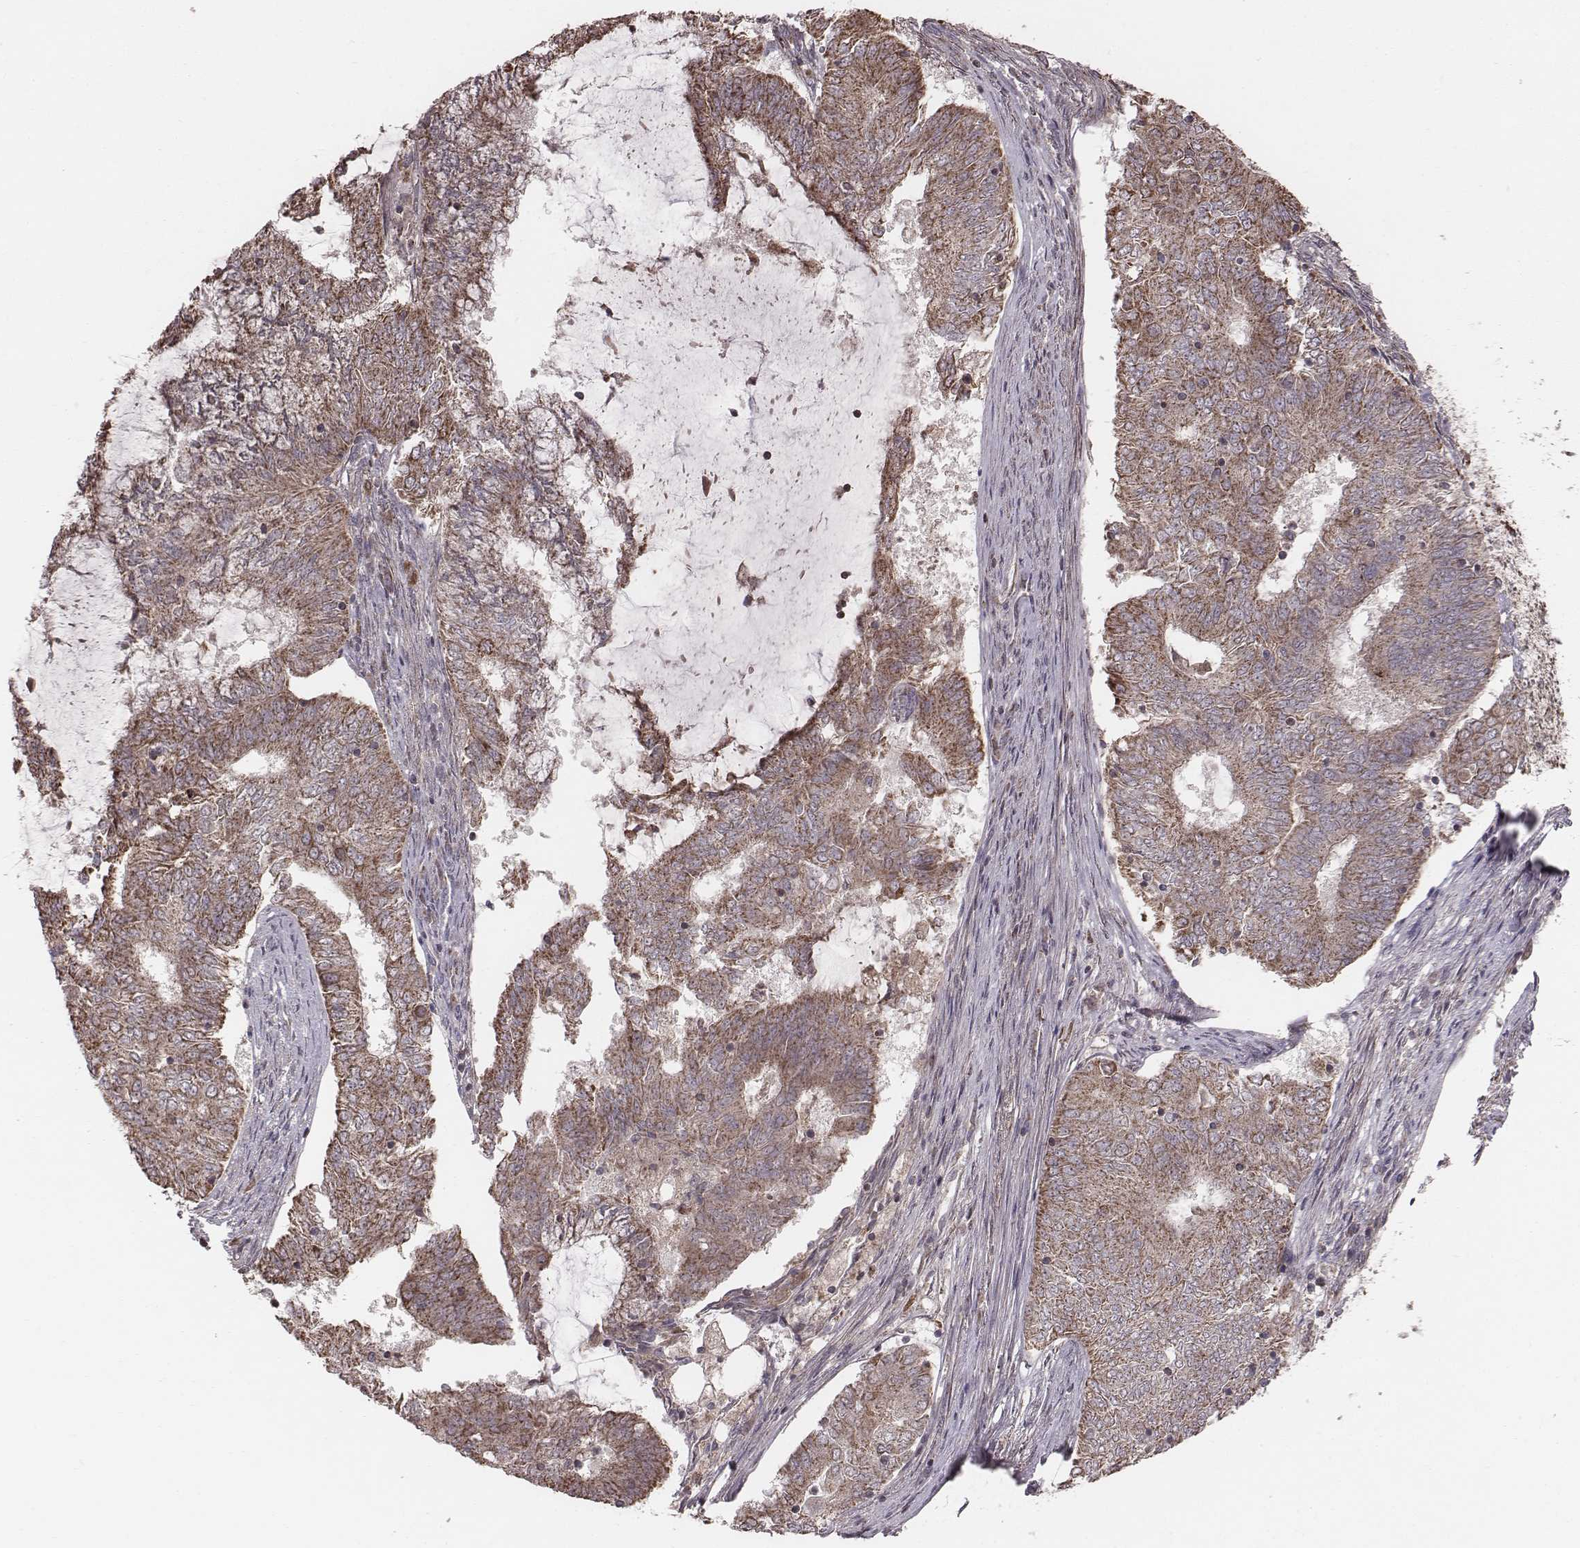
{"staining": {"intensity": "moderate", "quantity": ">75%", "location": "cytoplasmic/membranous"}, "tissue": "endometrial cancer", "cell_type": "Tumor cells", "image_type": "cancer", "snomed": [{"axis": "morphology", "description": "Adenocarcinoma, NOS"}, {"axis": "topography", "description": "Endometrium"}], "caption": "Tumor cells reveal medium levels of moderate cytoplasmic/membranous positivity in about >75% of cells in human adenocarcinoma (endometrial).", "gene": "PDCD2L", "patient": {"sex": "female", "age": 62}}